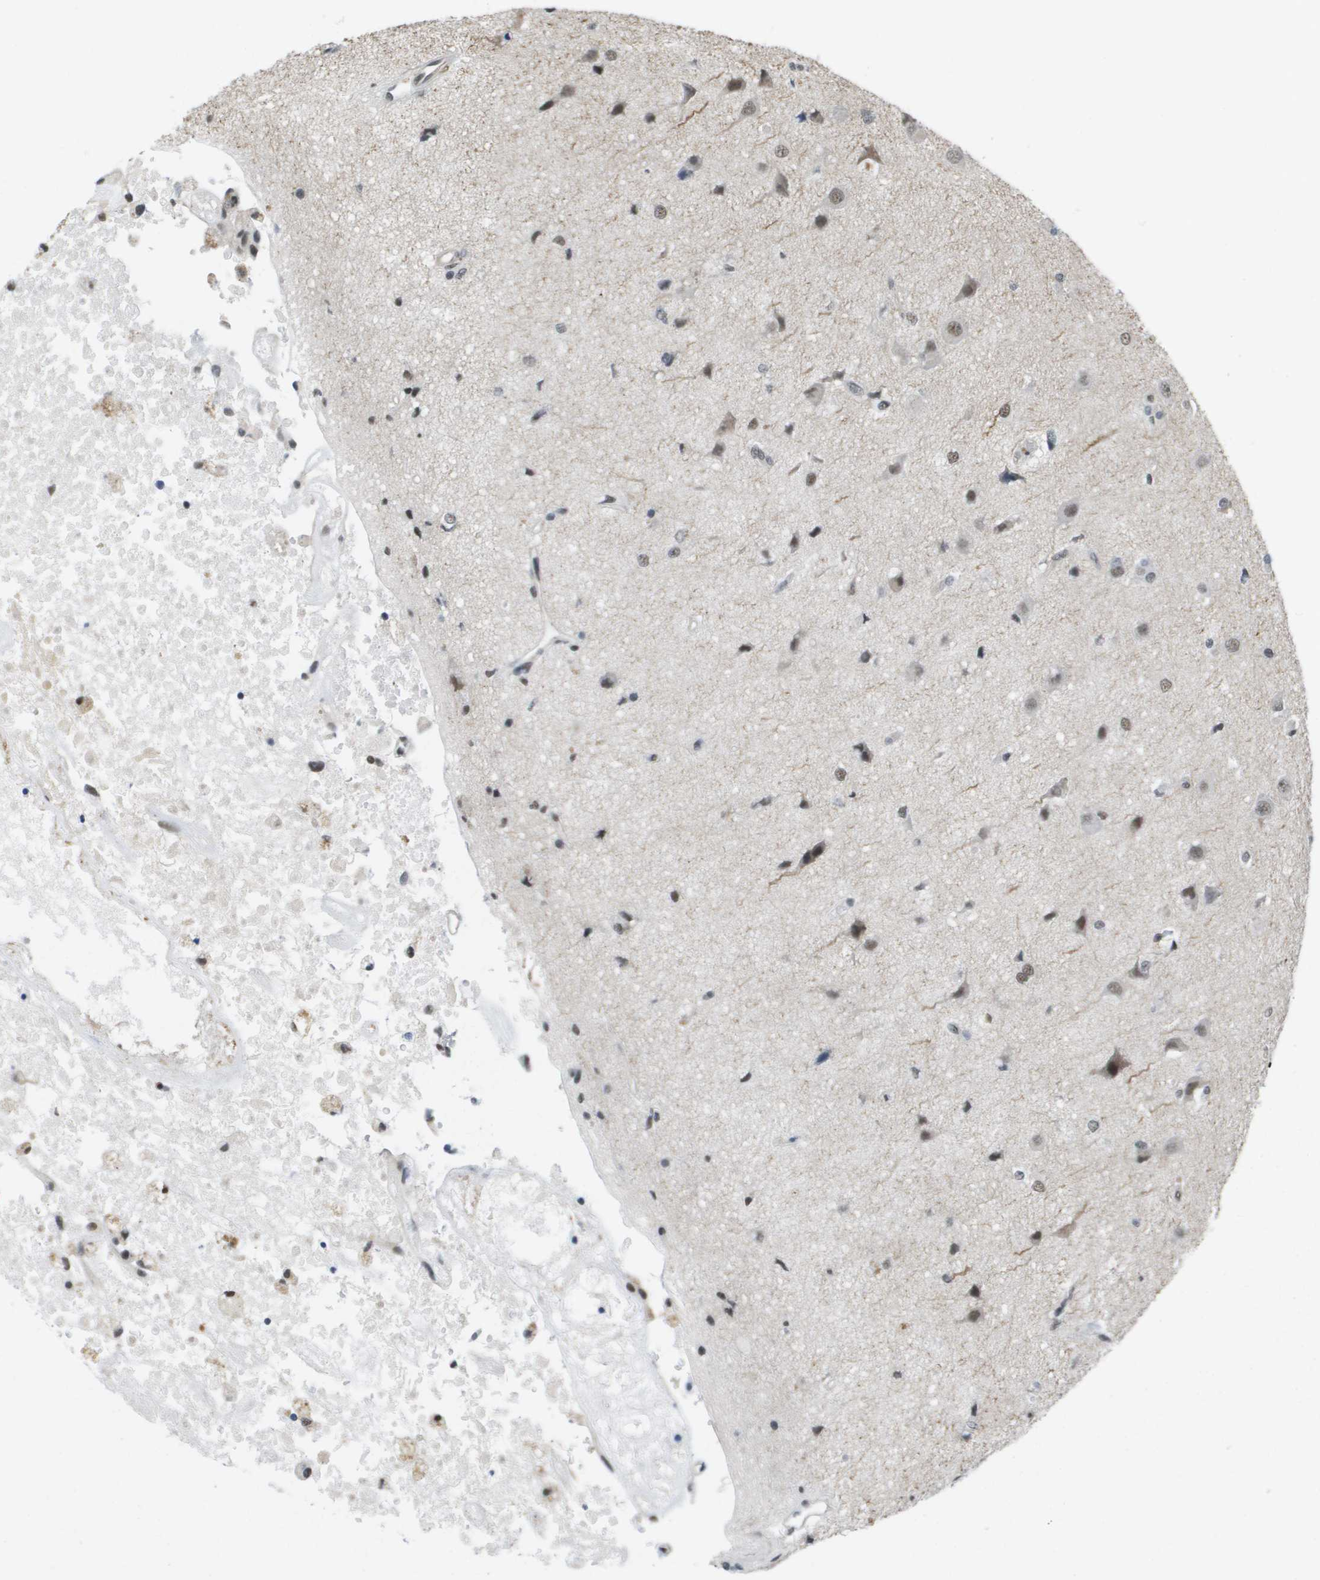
{"staining": {"intensity": "weak", "quantity": ">75%", "location": "nuclear"}, "tissue": "glioma", "cell_type": "Tumor cells", "image_type": "cancer", "snomed": [{"axis": "morphology", "description": "Glioma, malignant, High grade"}, {"axis": "topography", "description": "Brain"}], "caption": "Protein analysis of malignant glioma (high-grade) tissue reveals weak nuclear expression in about >75% of tumor cells.", "gene": "ISY1", "patient": {"sex": "female", "age": 59}}